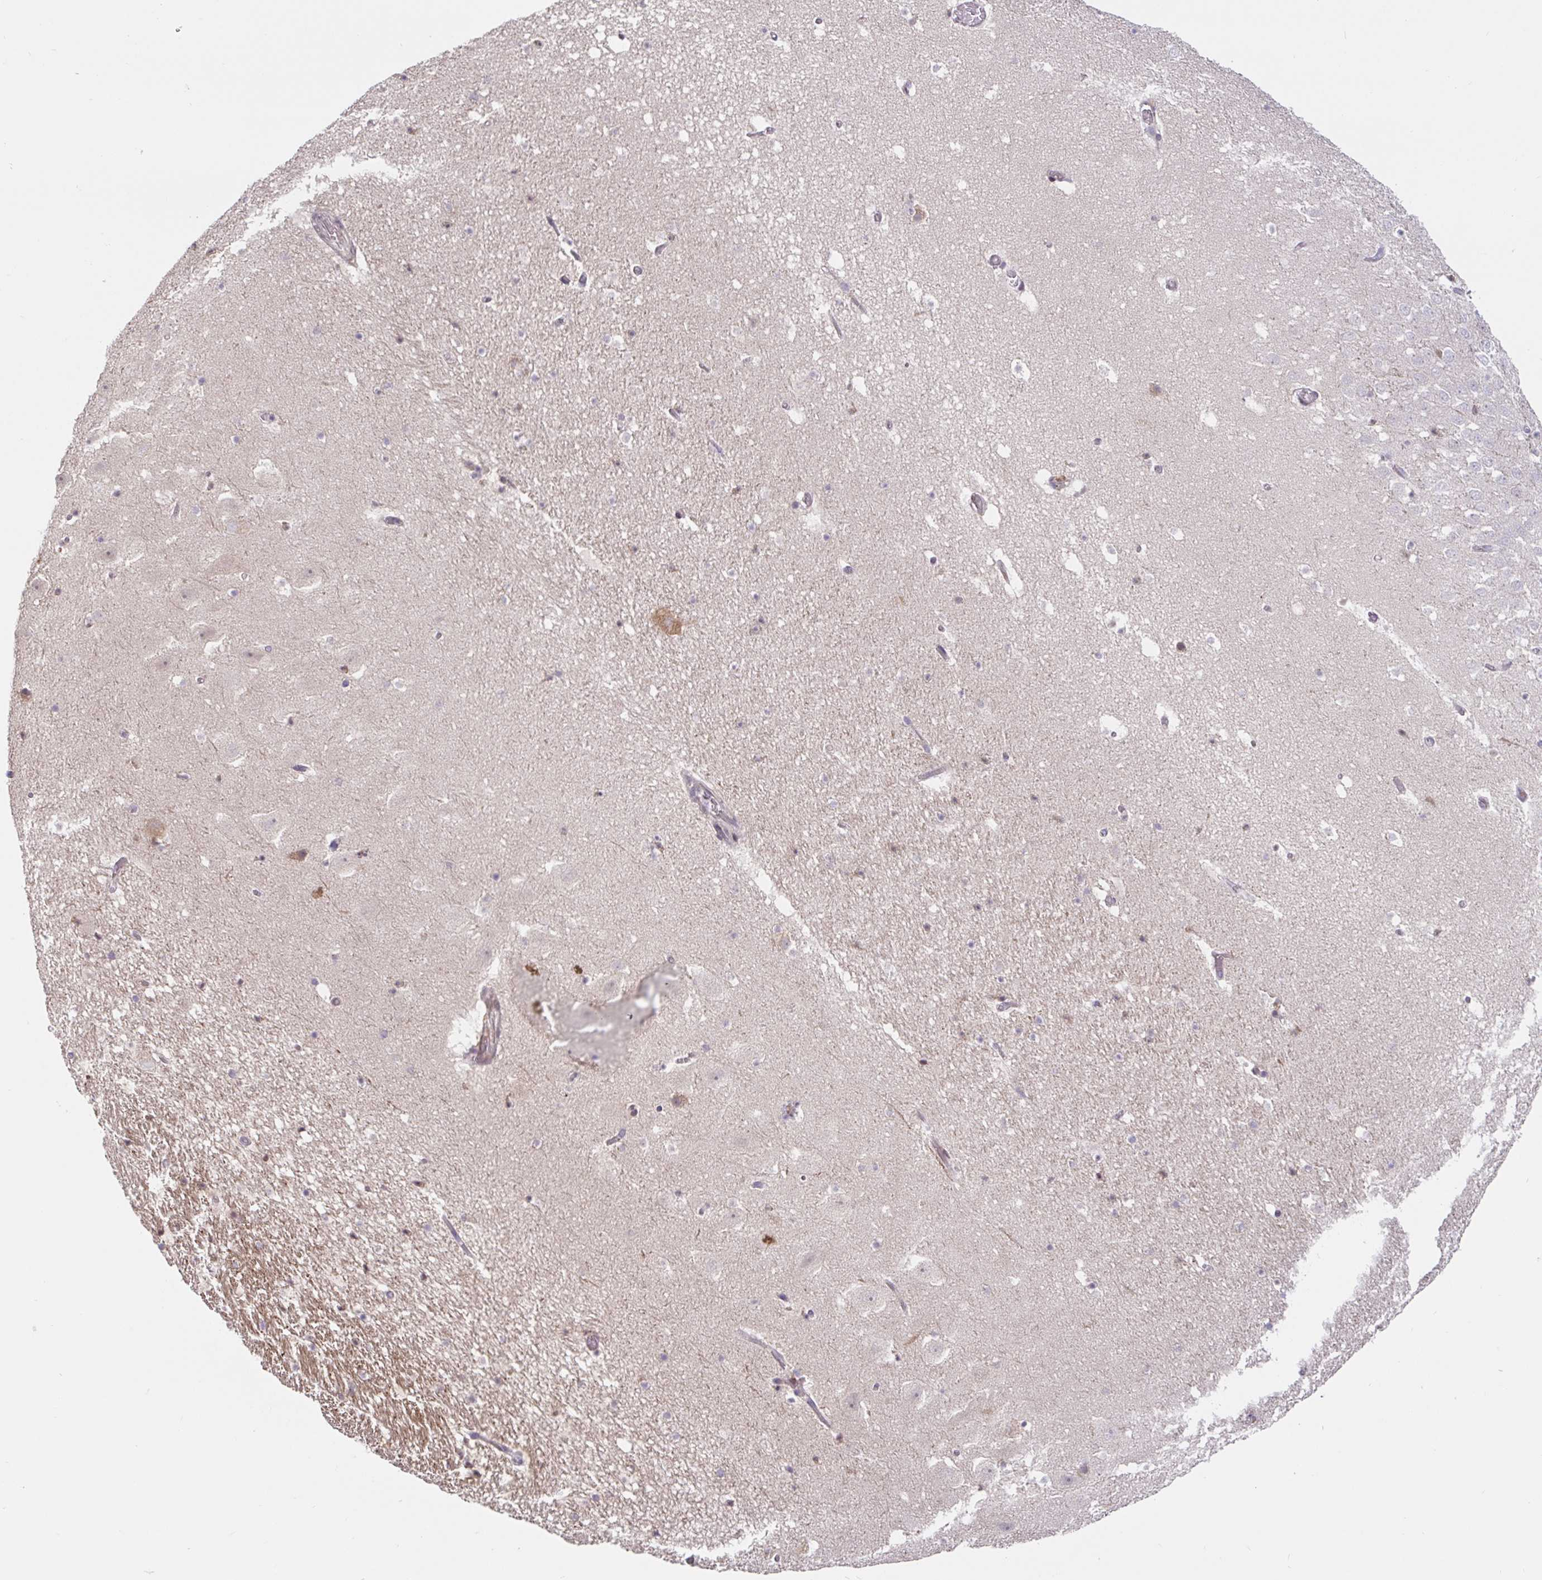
{"staining": {"intensity": "negative", "quantity": "none", "location": "none"}, "tissue": "hippocampus", "cell_type": "Glial cells", "image_type": "normal", "snomed": [{"axis": "morphology", "description": "Normal tissue, NOS"}, {"axis": "topography", "description": "Hippocampus"}], "caption": "High power microscopy micrograph of an immunohistochemistry (IHC) micrograph of normal hippocampus, revealing no significant expression in glial cells. (DAB immunohistochemistry (IHC), high magnification).", "gene": "LARP1", "patient": {"sex": "female", "age": 42}}